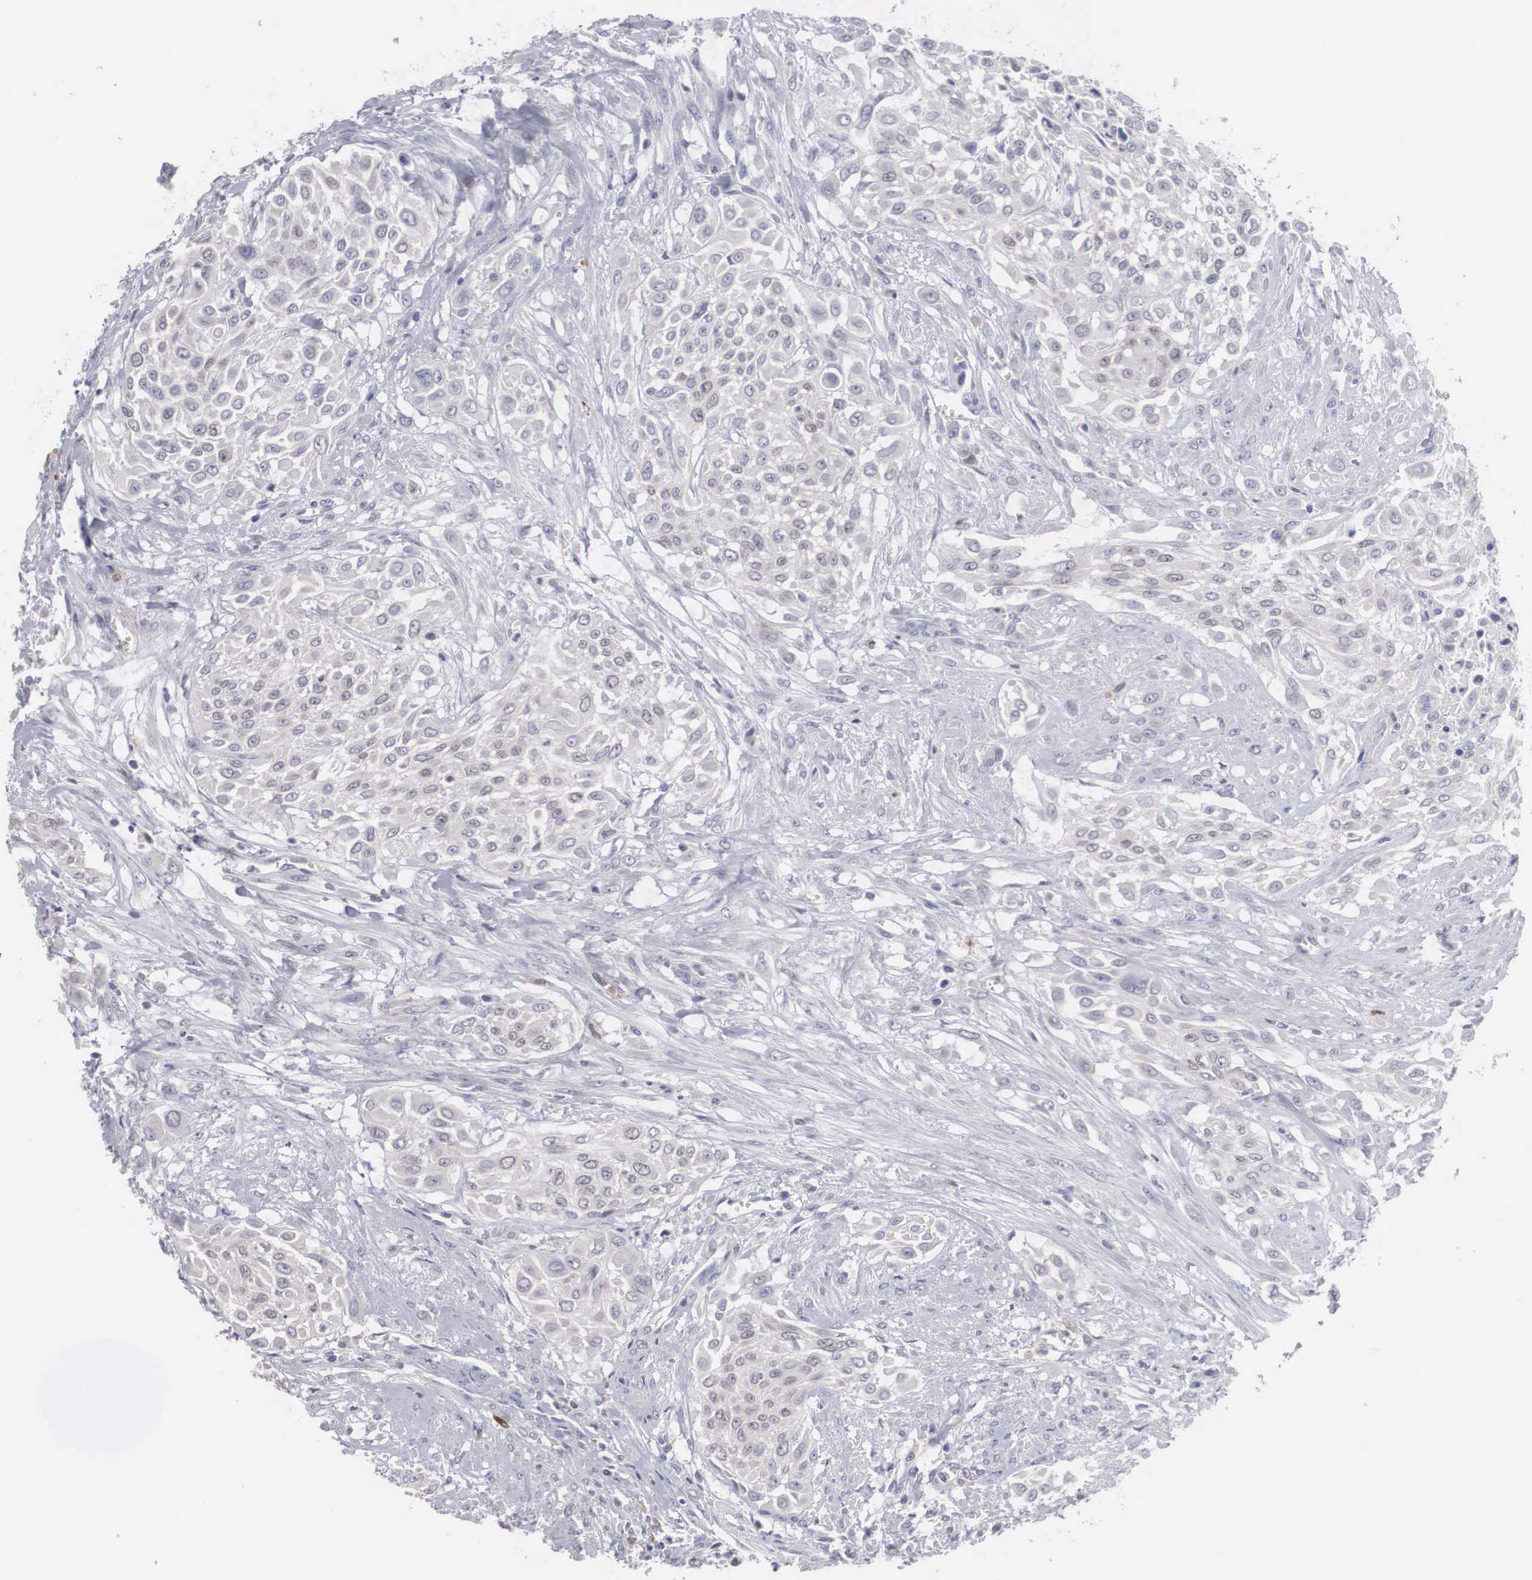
{"staining": {"intensity": "negative", "quantity": "none", "location": "none"}, "tissue": "urothelial cancer", "cell_type": "Tumor cells", "image_type": "cancer", "snomed": [{"axis": "morphology", "description": "Urothelial carcinoma, High grade"}, {"axis": "topography", "description": "Urinary bladder"}], "caption": "There is no significant positivity in tumor cells of urothelial cancer.", "gene": "HMOX1", "patient": {"sex": "male", "age": 57}}